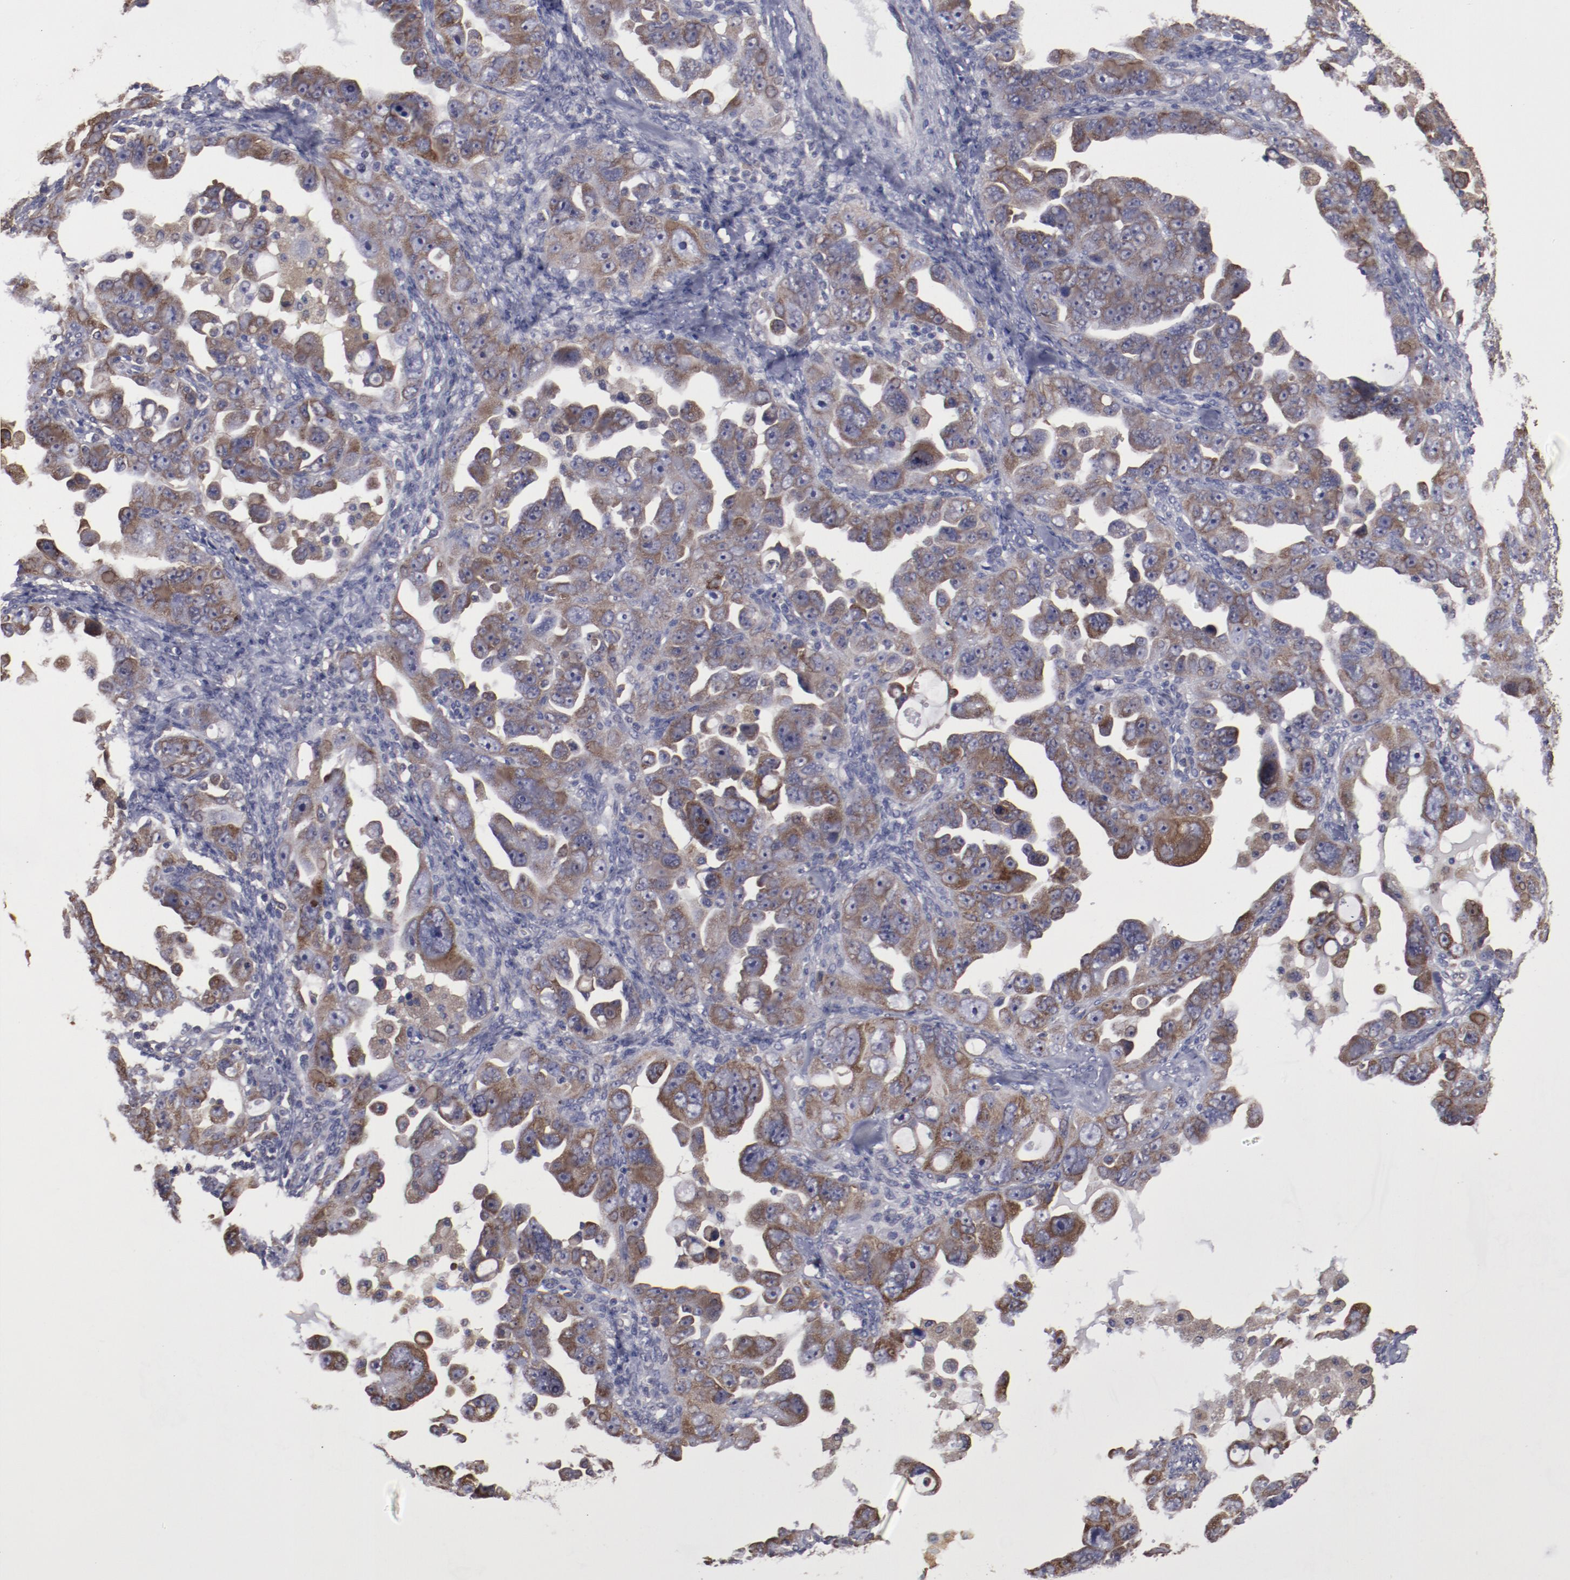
{"staining": {"intensity": "moderate", "quantity": ">75%", "location": "cytoplasmic/membranous"}, "tissue": "ovarian cancer", "cell_type": "Tumor cells", "image_type": "cancer", "snomed": [{"axis": "morphology", "description": "Cystadenocarcinoma, serous, NOS"}, {"axis": "topography", "description": "Ovary"}], "caption": "Protein analysis of ovarian cancer (serous cystadenocarcinoma) tissue displays moderate cytoplasmic/membranous expression in approximately >75% of tumor cells.", "gene": "RPS4Y1", "patient": {"sex": "female", "age": 66}}